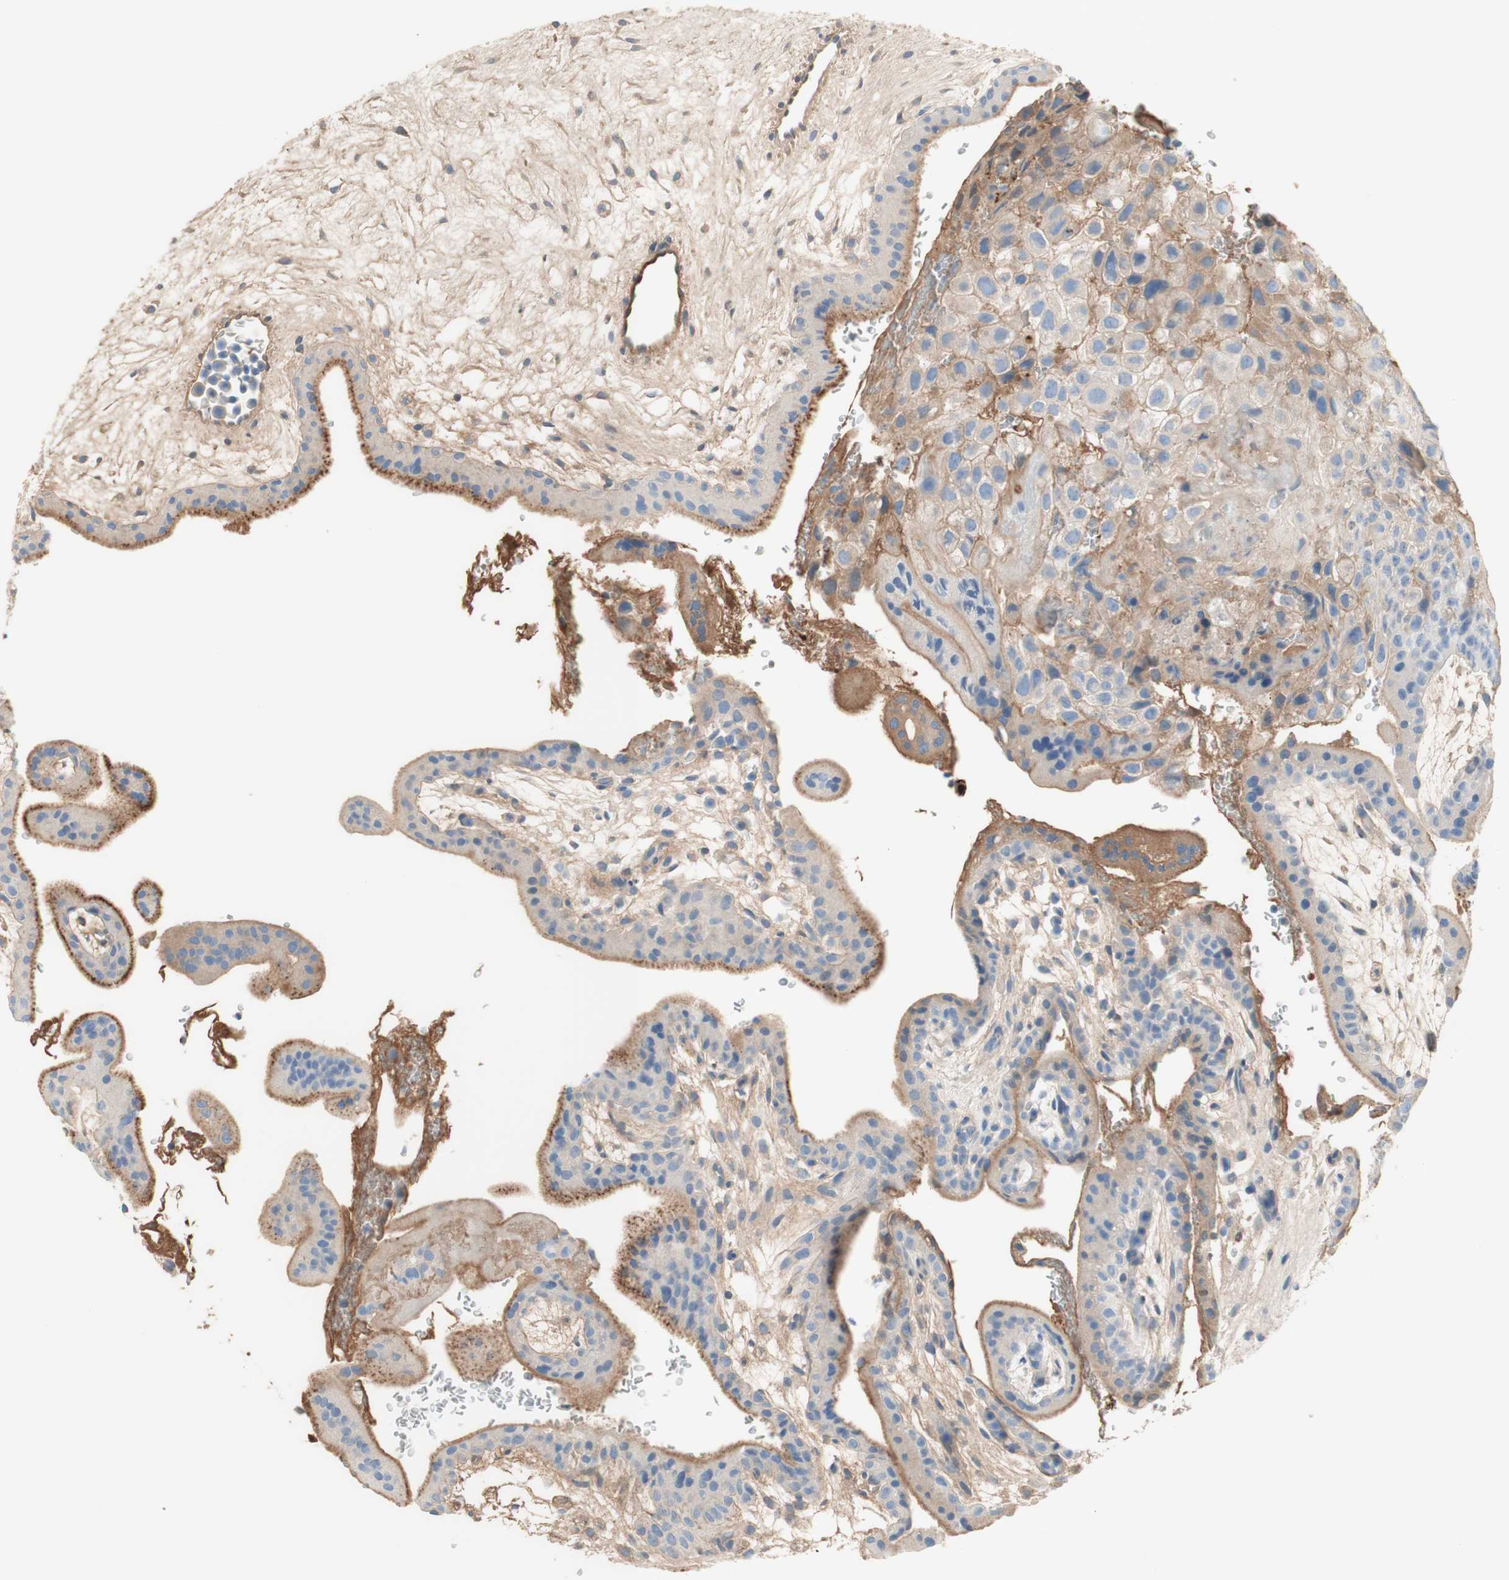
{"staining": {"intensity": "negative", "quantity": "none", "location": "none"}, "tissue": "placenta", "cell_type": "Decidual cells", "image_type": "normal", "snomed": [{"axis": "morphology", "description": "Normal tissue, NOS"}, {"axis": "topography", "description": "Placenta"}], "caption": "IHC of unremarkable human placenta displays no expression in decidual cells.", "gene": "KNG1", "patient": {"sex": "female", "age": 35}}